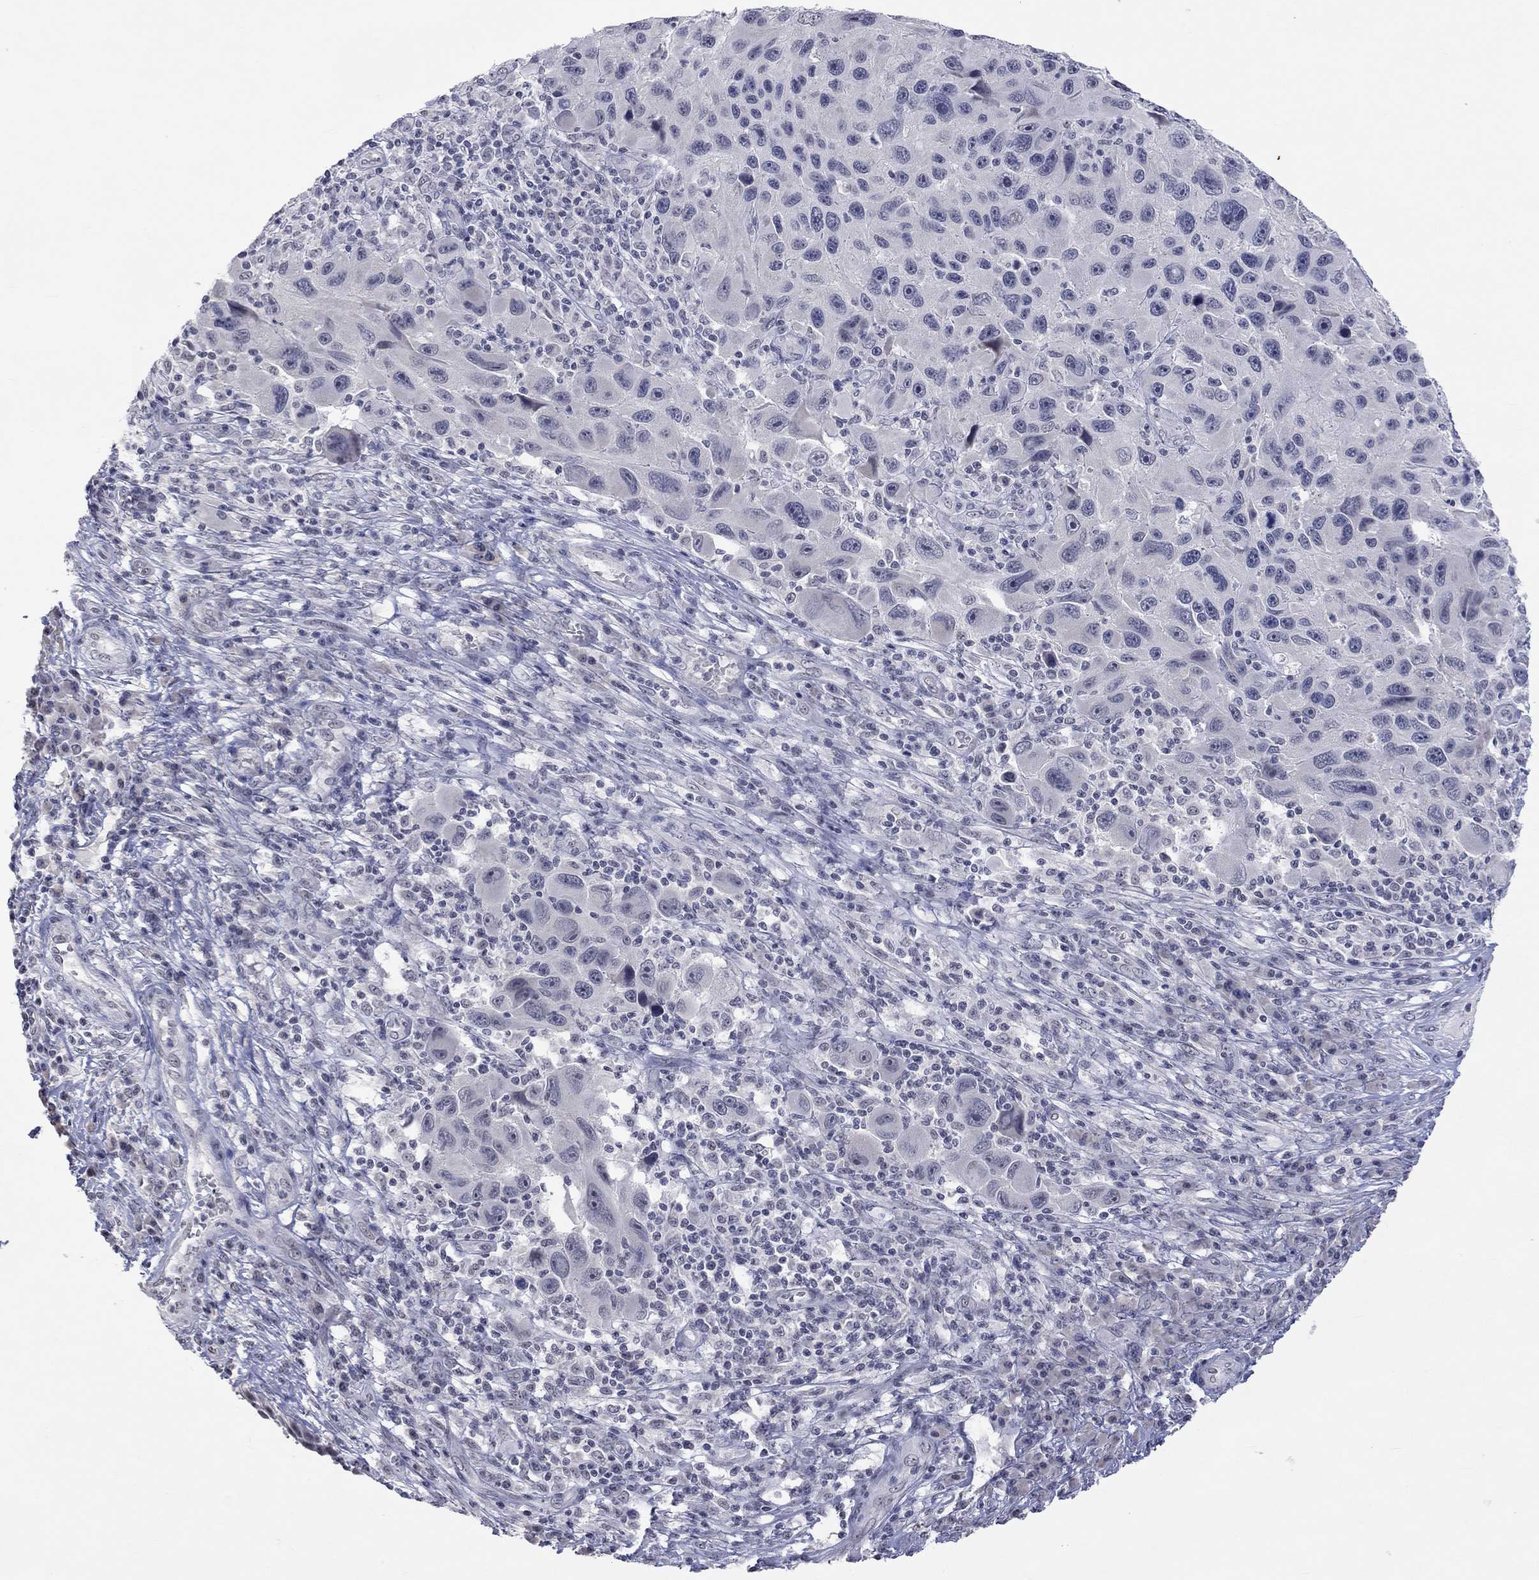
{"staining": {"intensity": "negative", "quantity": "none", "location": "none"}, "tissue": "melanoma", "cell_type": "Tumor cells", "image_type": "cancer", "snomed": [{"axis": "morphology", "description": "Malignant melanoma, NOS"}, {"axis": "topography", "description": "Skin"}], "caption": "The micrograph displays no significant staining in tumor cells of malignant melanoma.", "gene": "TMEM143", "patient": {"sex": "male", "age": 53}}